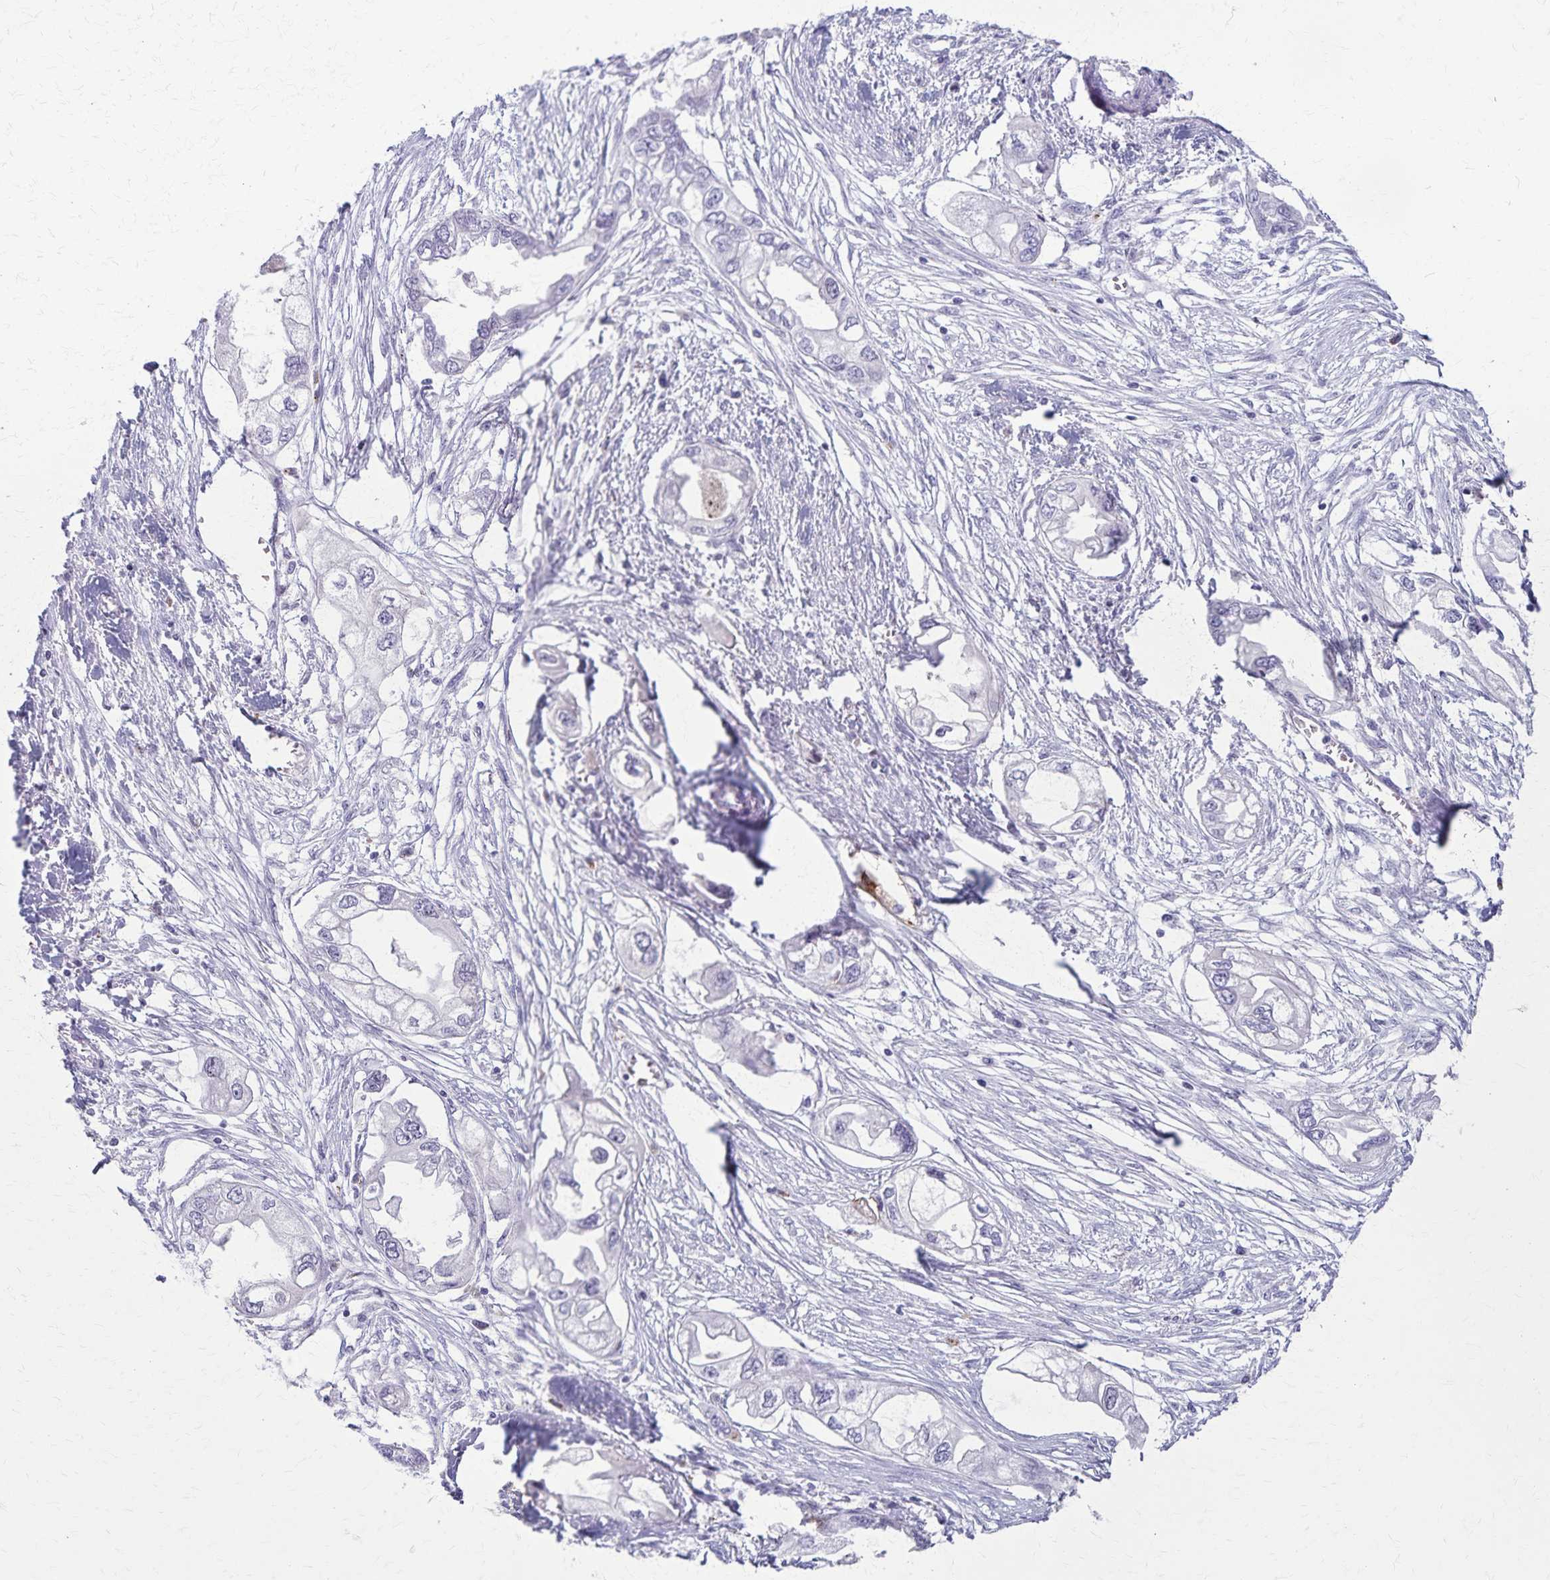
{"staining": {"intensity": "negative", "quantity": "none", "location": "none"}, "tissue": "endometrial cancer", "cell_type": "Tumor cells", "image_type": "cancer", "snomed": [{"axis": "morphology", "description": "Adenocarcinoma, NOS"}, {"axis": "morphology", "description": "Adenocarcinoma, metastatic, NOS"}, {"axis": "topography", "description": "Adipose tissue"}, {"axis": "topography", "description": "Endometrium"}], "caption": "Immunohistochemical staining of human endometrial adenocarcinoma exhibits no significant positivity in tumor cells. The staining is performed using DAB brown chromogen with nuclei counter-stained in using hematoxylin.", "gene": "TMEM60", "patient": {"sex": "female", "age": 67}}